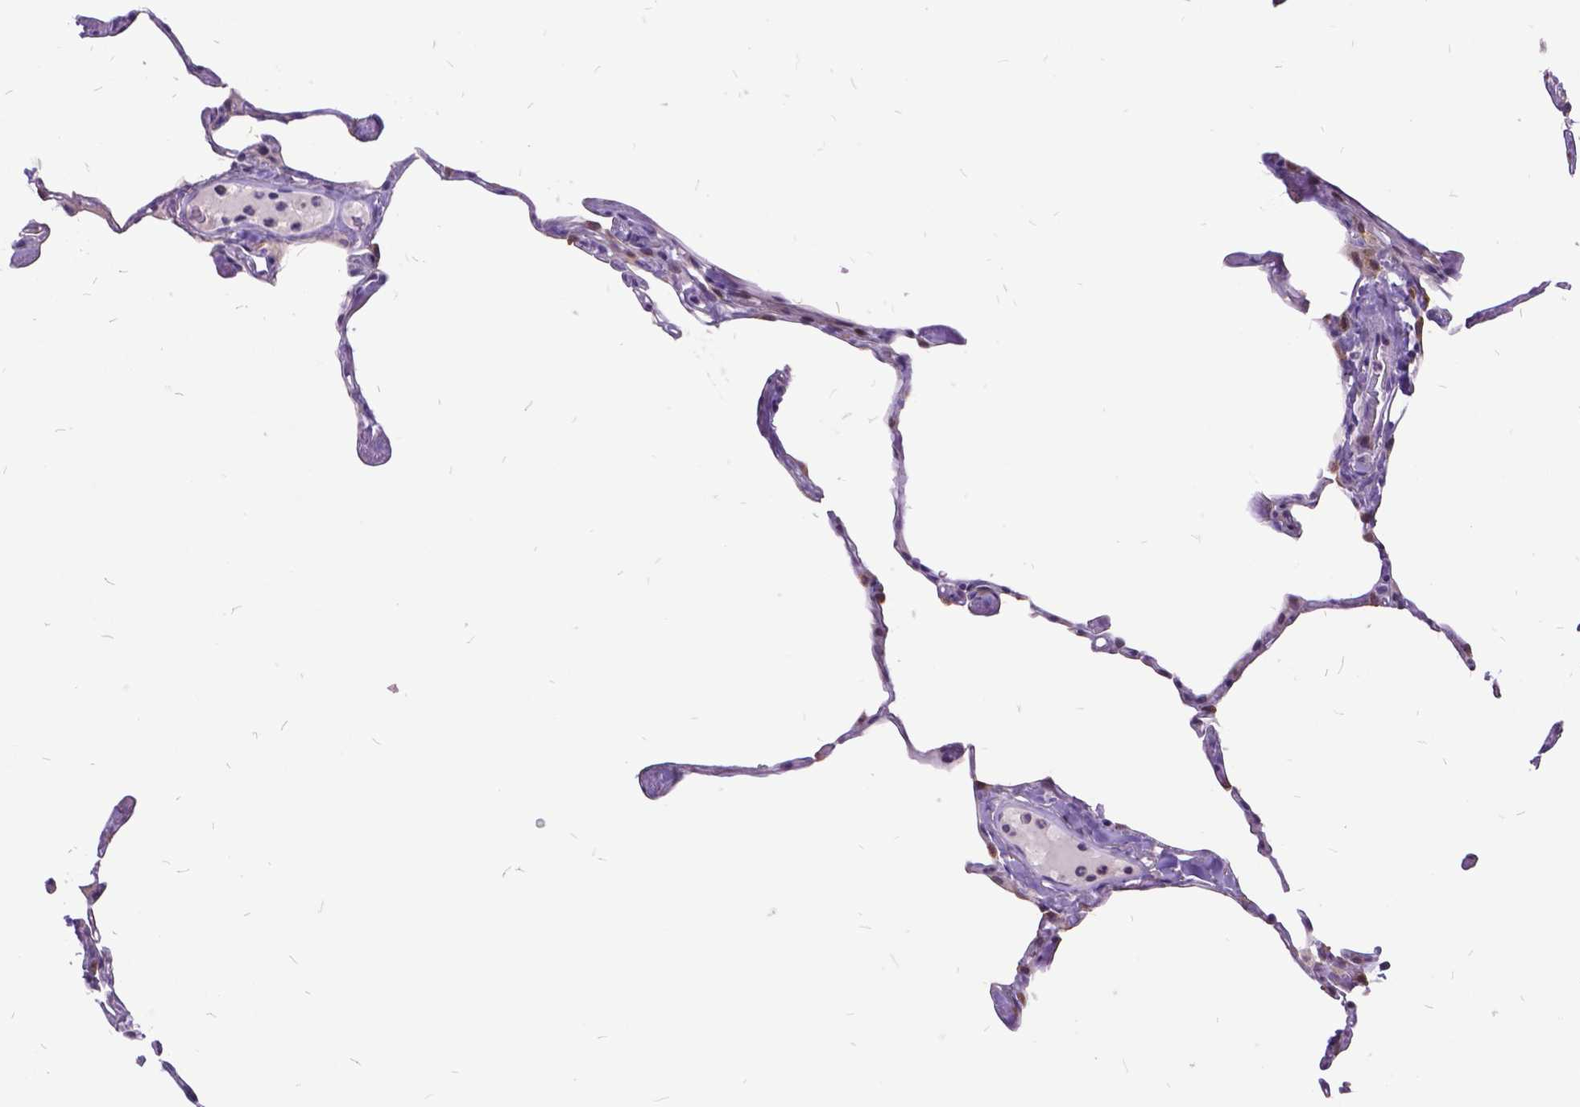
{"staining": {"intensity": "moderate", "quantity": ">75%", "location": "cytoplasmic/membranous"}, "tissue": "lung", "cell_type": "Alveolar cells", "image_type": "normal", "snomed": [{"axis": "morphology", "description": "Normal tissue, NOS"}, {"axis": "topography", "description": "Lung"}], "caption": "Protein expression analysis of unremarkable lung displays moderate cytoplasmic/membranous expression in about >75% of alveolar cells. The staining was performed using DAB (3,3'-diaminobenzidine) to visualize the protein expression in brown, while the nuclei were stained in blue with hematoxylin (Magnification: 20x).", "gene": "ITGB6", "patient": {"sex": "male", "age": 65}}